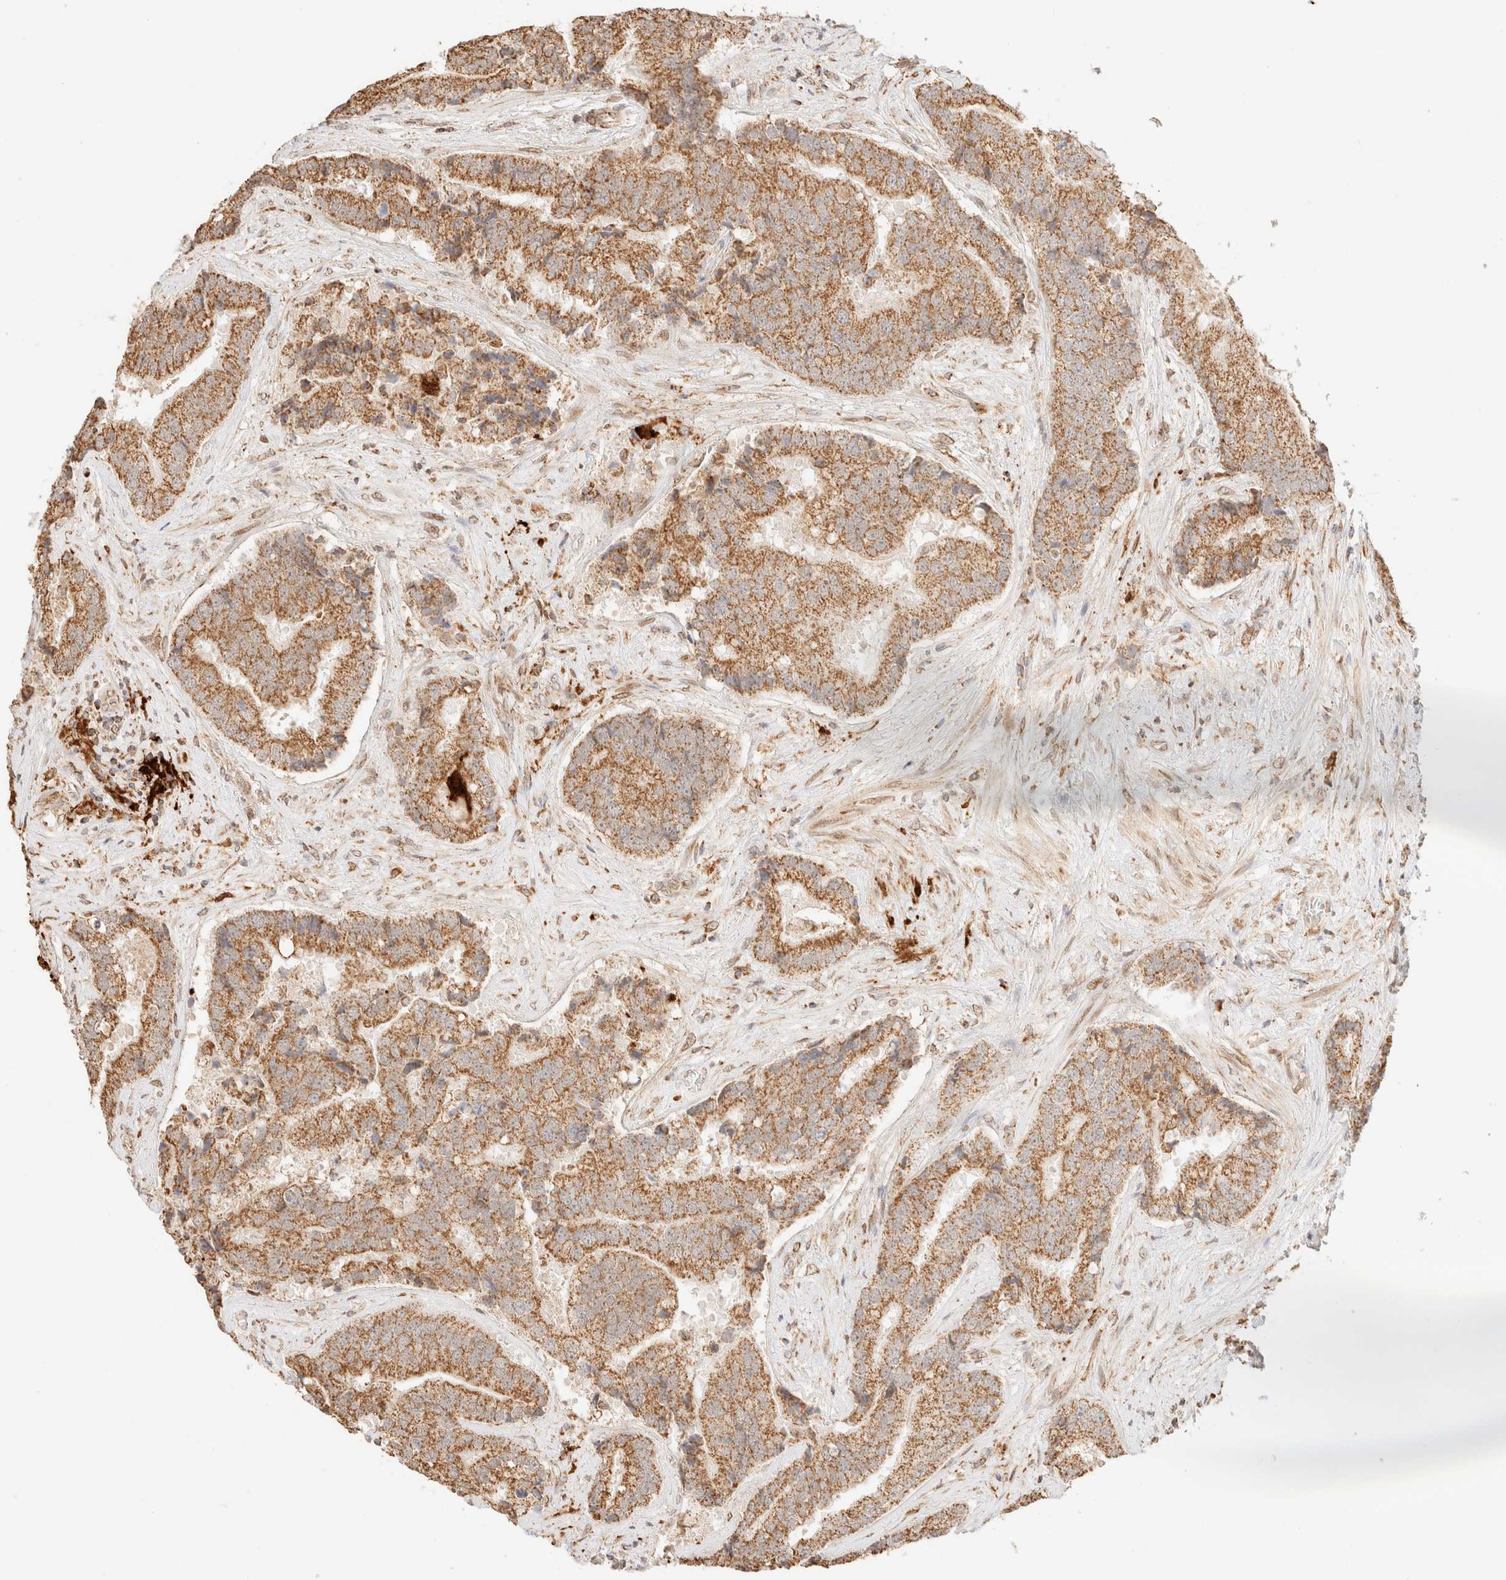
{"staining": {"intensity": "moderate", "quantity": ">75%", "location": "cytoplasmic/membranous"}, "tissue": "prostate cancer", "cell_type": "Tumor cells", "image_type": "cancer", "snomed": [{"axis": "morphology", "description": "Adenocarcinoma, High grade"}, {"axis": "topography", "description": "Prostate"}], "caption": "Immunohistochemistry staining of adenocarcinoma (high-grade) (prostate), which demonstrates medium levels of moderate cytoplasmic/membranous expression in approximately >75% of tumor cells indicating moderate cytoplasmic/membranous protein positivity. The staining was performed using DAB (3,3'-diaminobenzidine) (brown) for protein detection and nuclei were counterstained in hematoxylin (blue).", "gene": "TACO1", "patient": {"sex": "male", "age": 70}}